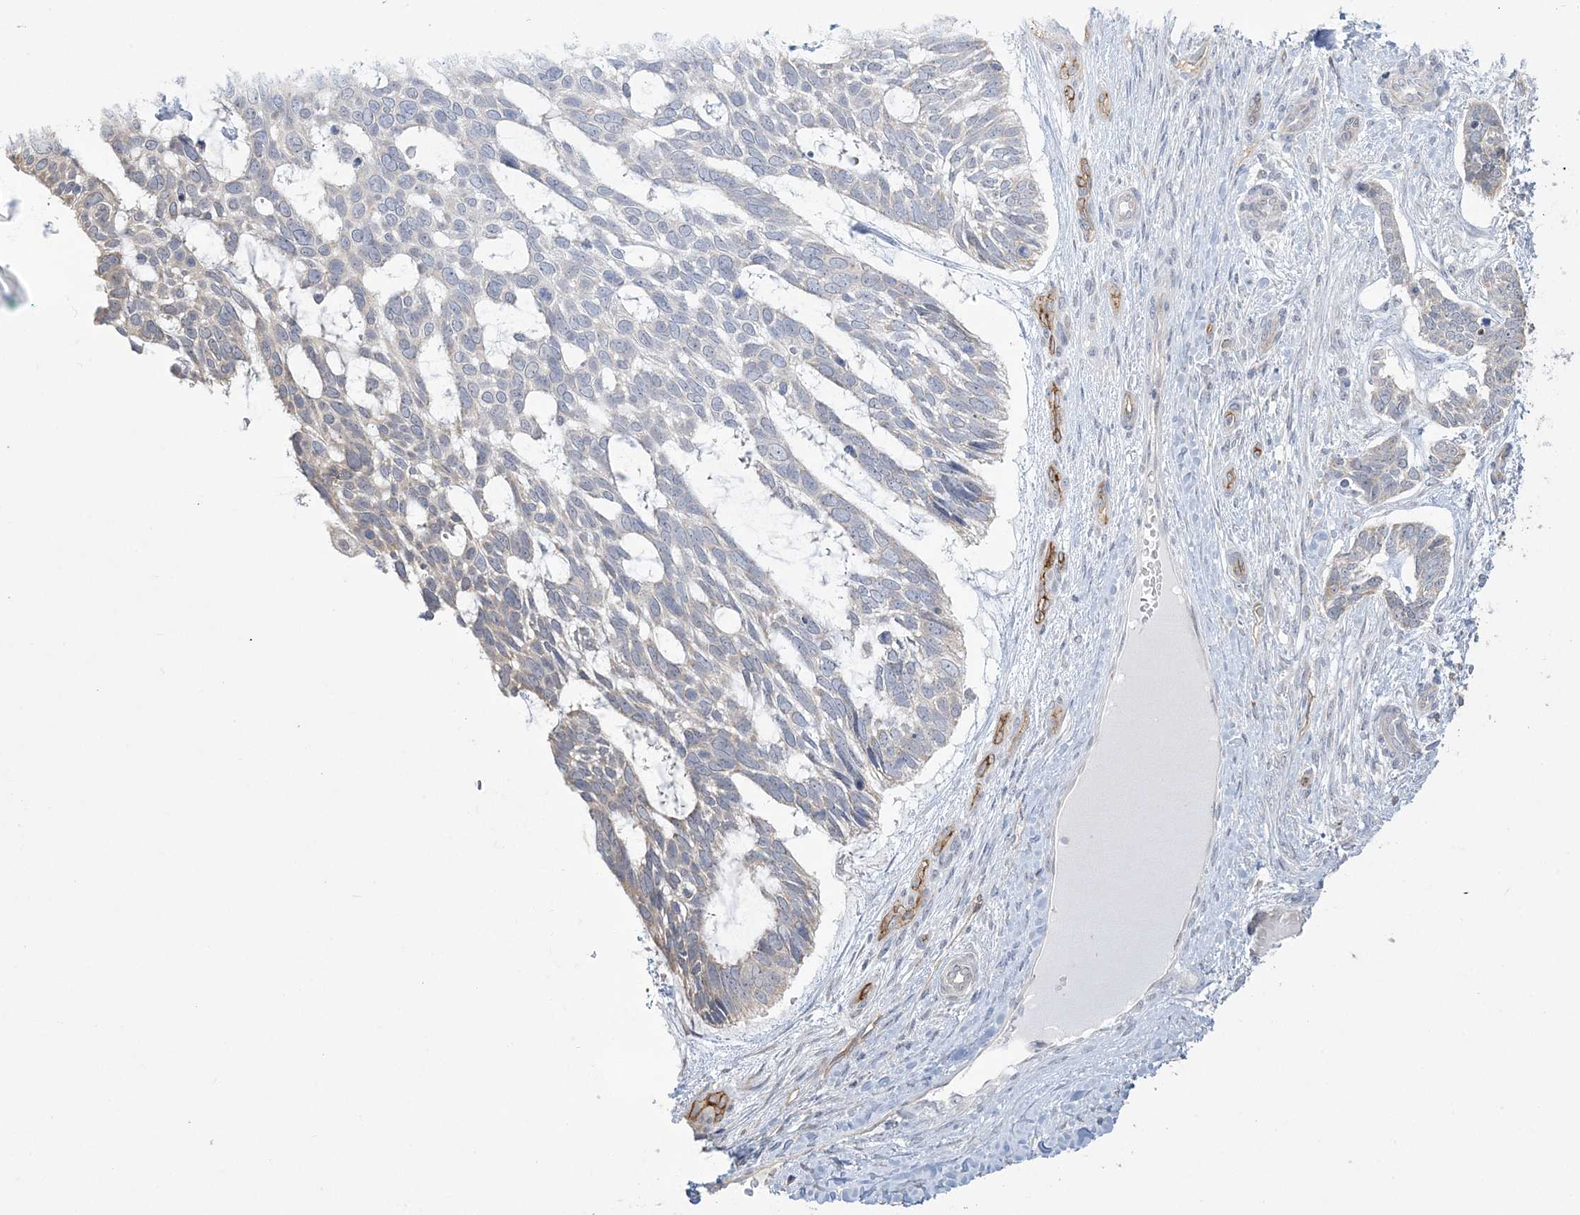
{"staining": {"intensity": "negative", "quantity": "none", "location": "none"}, "tissue": "skin cancer", "cell_type": "Tumor cells", "image_type": "cancer", "snomed": [{"axis": "morphology", "description": "Basal cell carcinoma"}, {"axis": "topography", "description": "Skin"}], "caption": "DAB immunohistochemical staining of human skin basal cell carcinoma shows no significant expression in tumor cells. (DAB (3,3'-diaminobenzidine) immunohistochemistry (IHC) with hematoxylin counter stain).", "gene": "FARSB", "patient": {"sex": "male", "age": 88}}